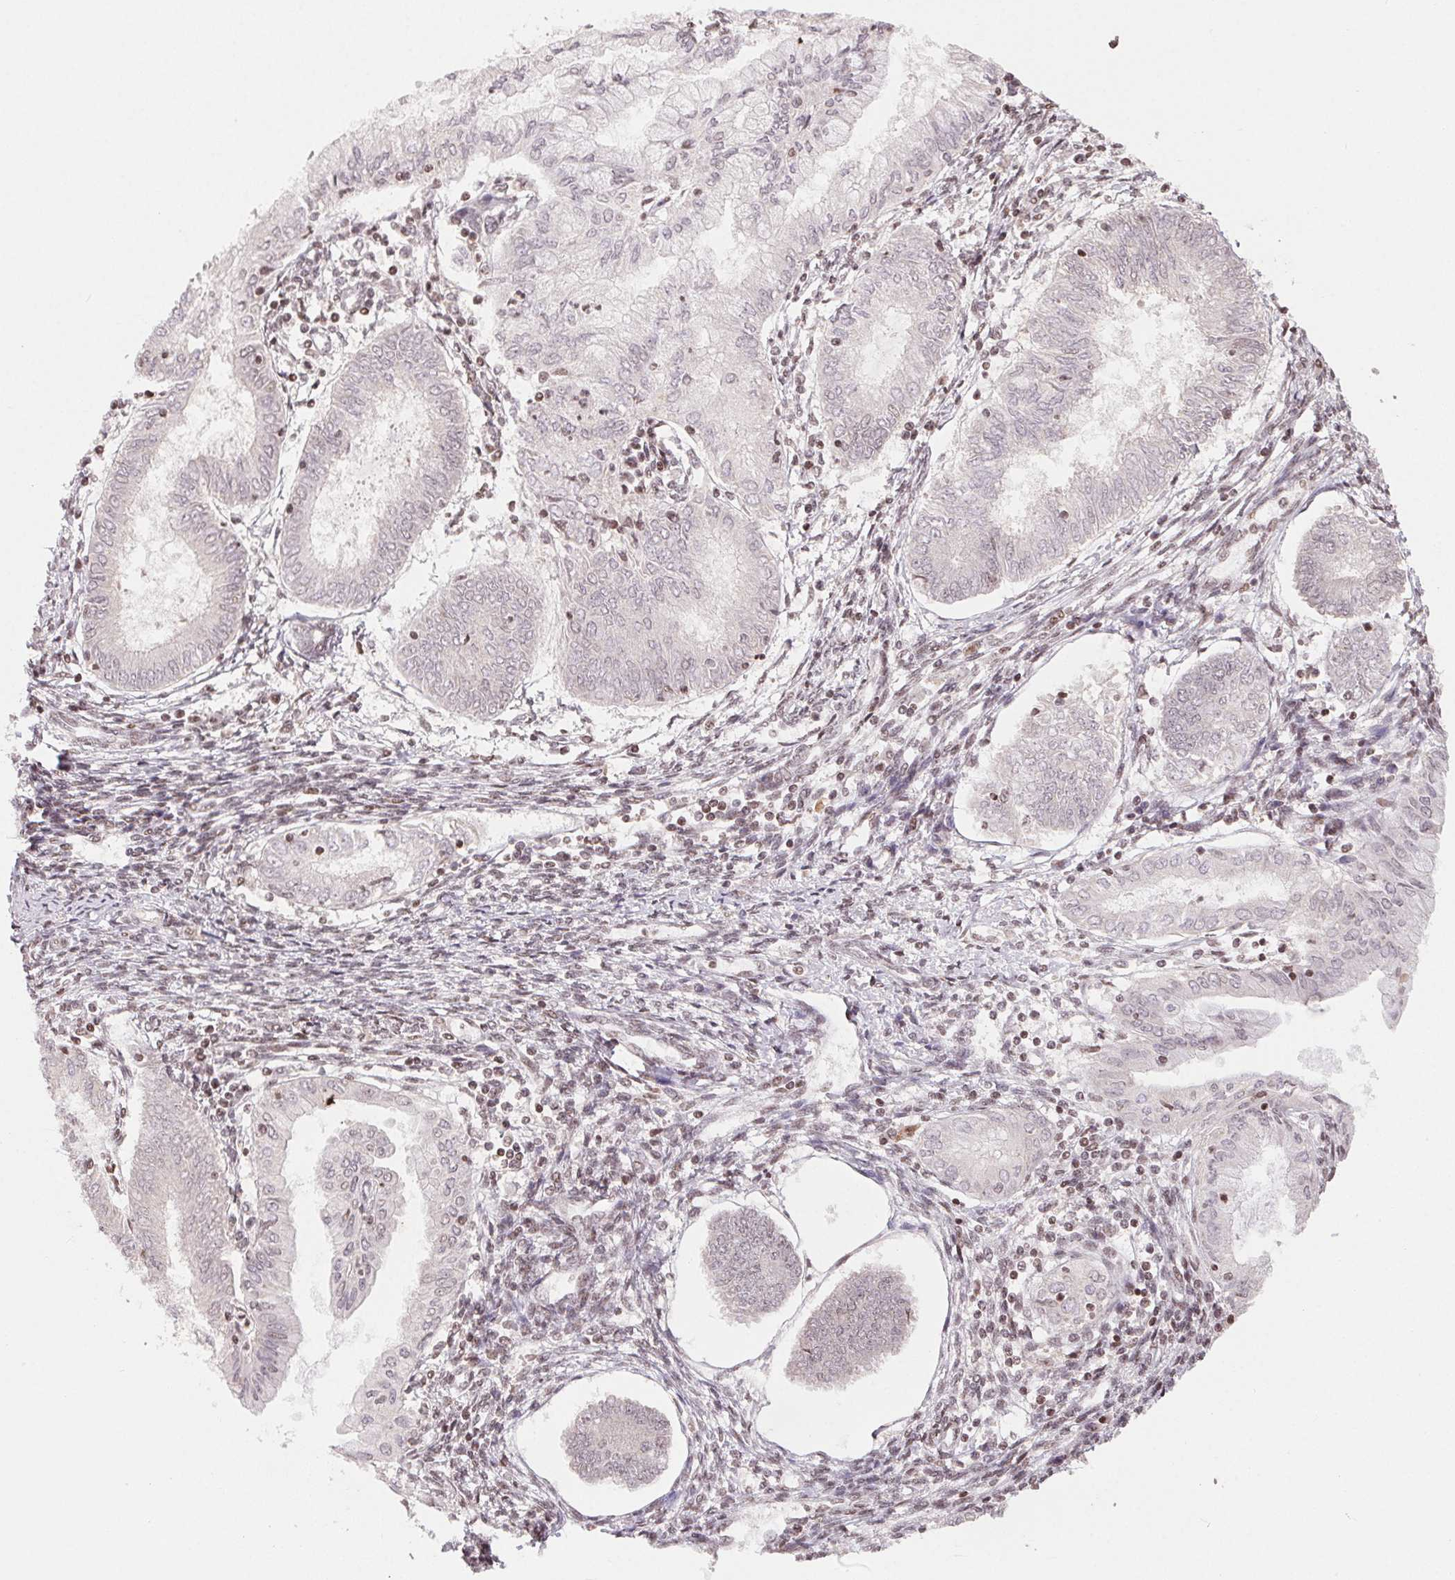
{"staining": {"intensity": "negative", "quantity": "none", "location": "none"}, "tissue": "endometrial cancer", "cell_type": "Tumor cells", "image_type": "cancer", "snomed": [{"axis": "morphology", "description": "Adenocarcinoma, NOS"}, {"axis": "topography", "description": "Endometrium"}], "caption": "Immunohistochemistry (IHC) of human adenocarcinoma (endometrial) shows no positivity in tumor cells.", "gene": "MAPKAPK2", "patient": {"sex": "female", "age": 68}}